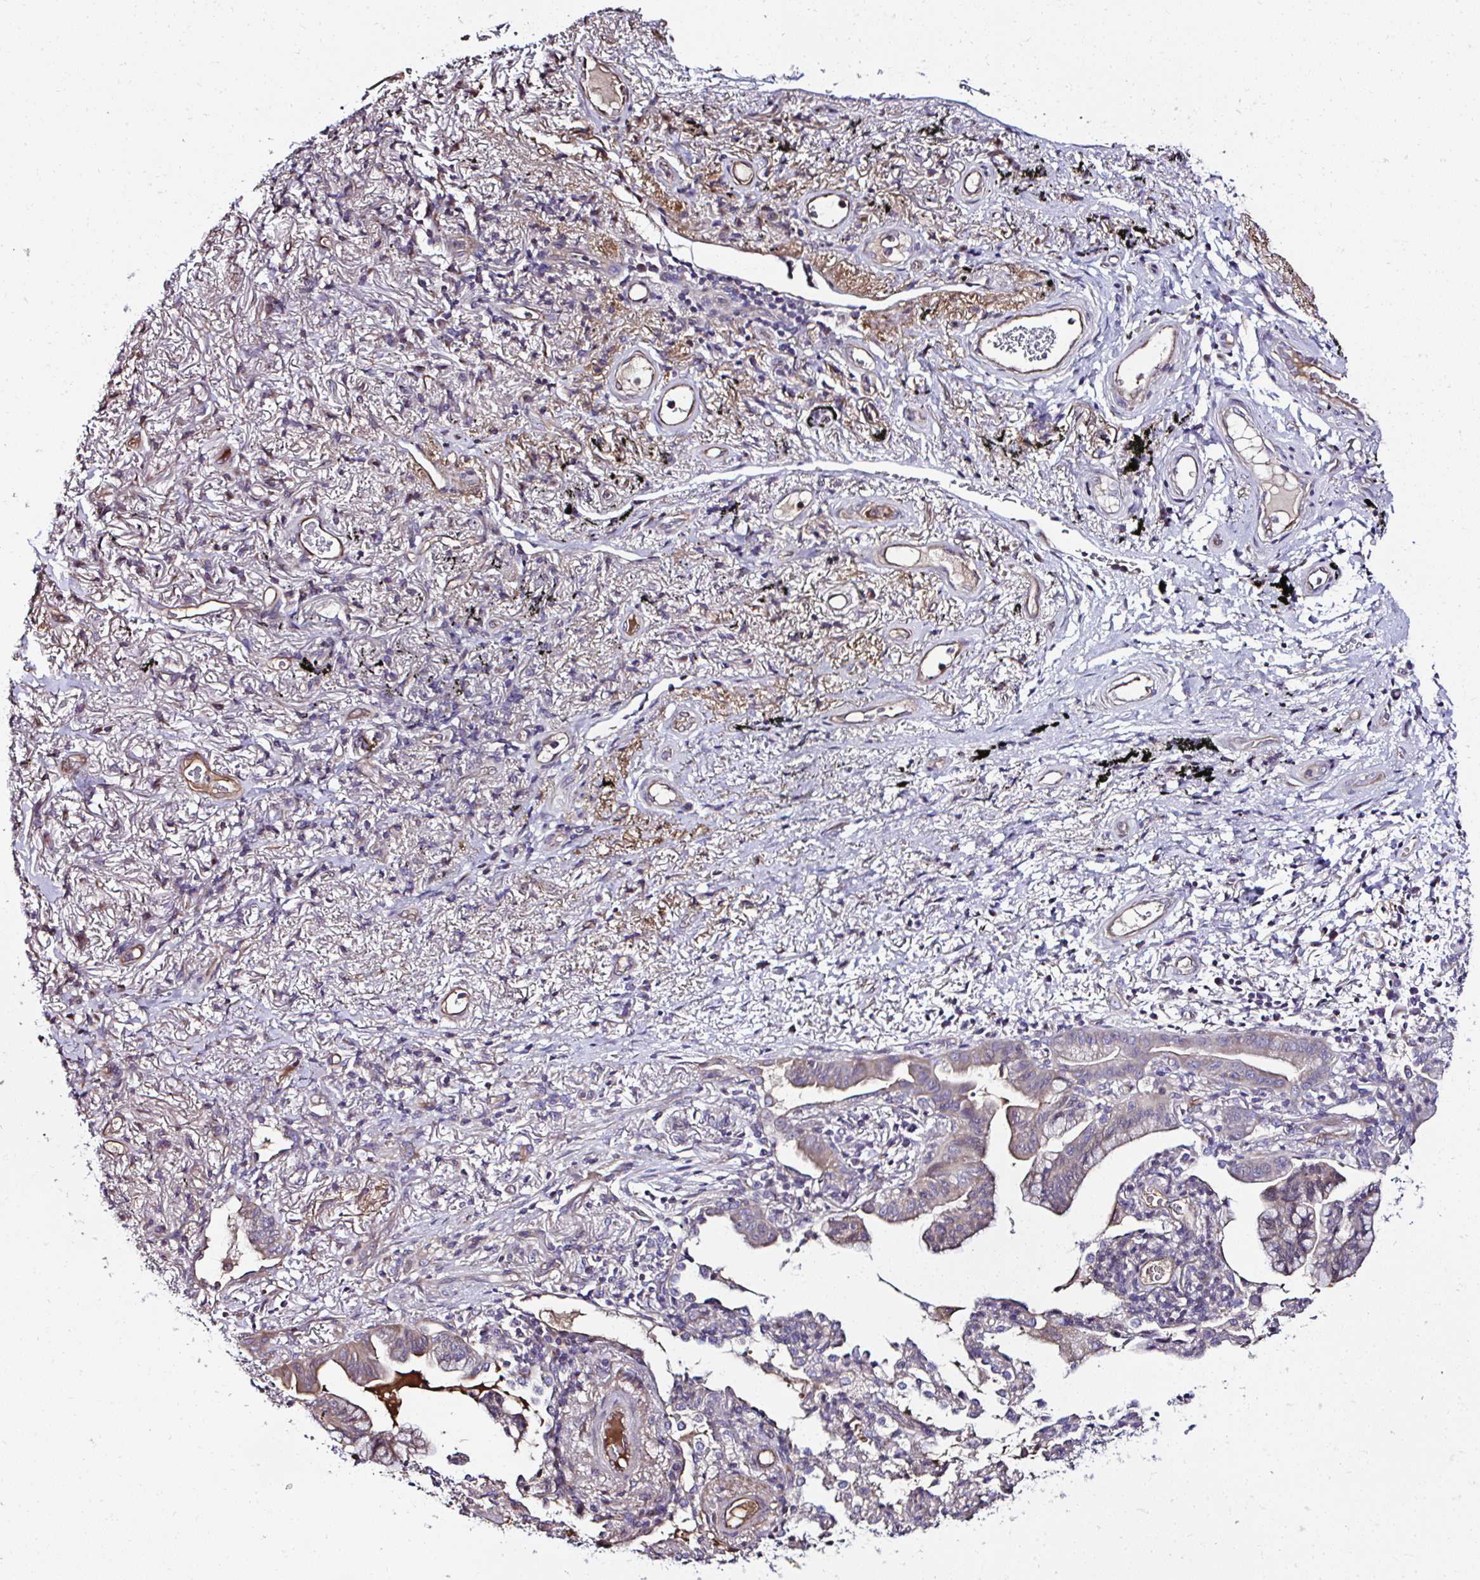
{"staining": {"intensity": "weak", "quantity": "<25%", "location": "cytoplasmic/membranous"}, "tissue": "lung cancer", "cell_type": "Tumor cells", "image_type": "cancer", "snomed": [{"axis": "morphology", "description": "Adenocarcinoma, NOS"}, {"axis": "topography", "description": "Lung"}], "caption": "DAB (3,3'-diaminobenzidine) immunohistochemical staining of human lung cancer (adenocarcinoma) displays no significant positivity in tumor cells.", "gene": "CCDC85C", "patient": {"sex": "male", "age": 77}}